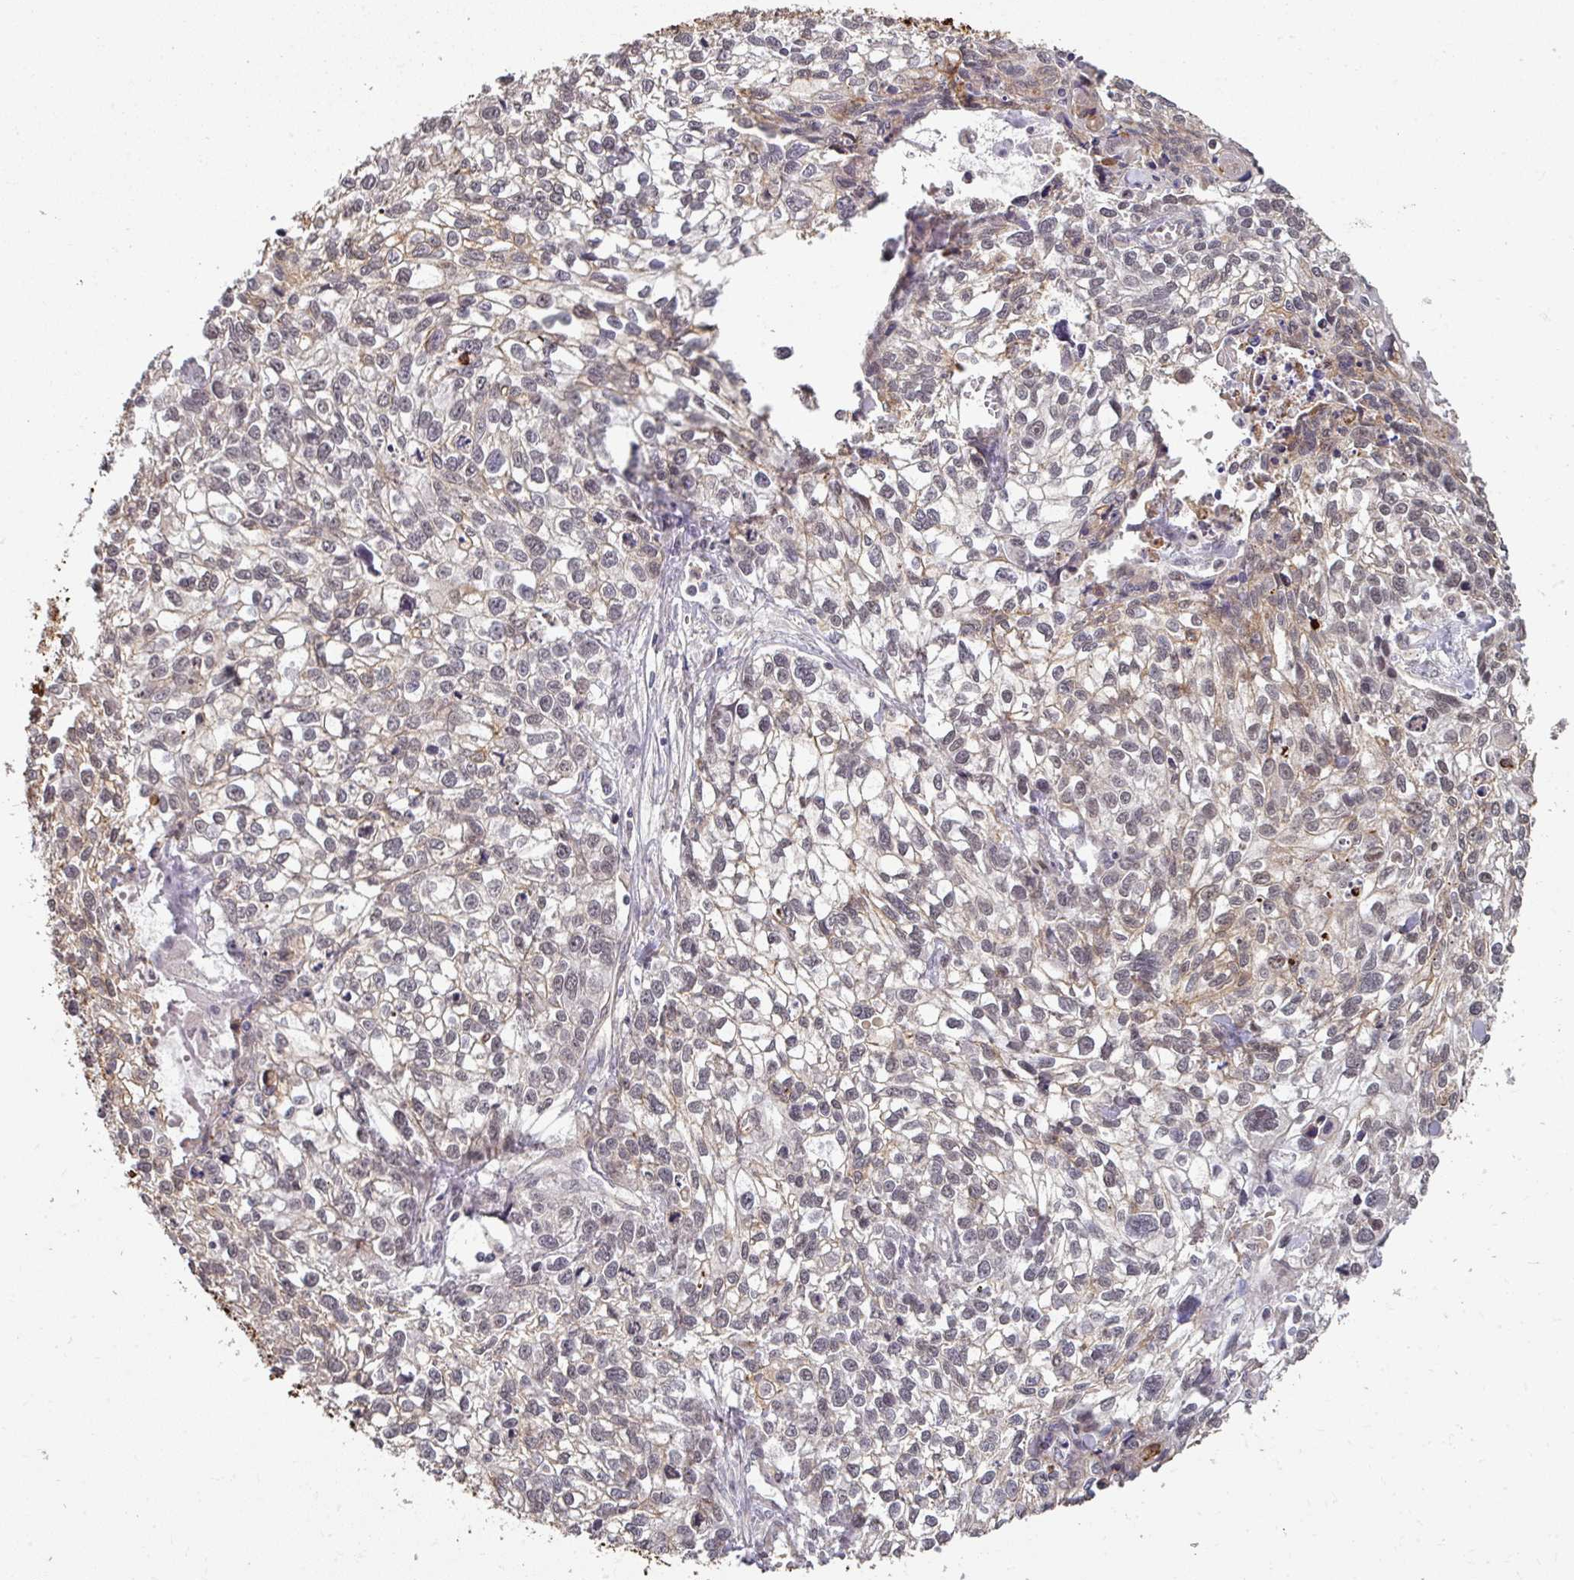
{"staining": {"intensity": "weak", "quantity": "<25%", "location": "cytoplasmic/membranous,nuclear"}, "tissue": "lung cancer", "cell_type": "Tumor cells", "image_type": "cancer", "snomed": [{"axis": "morphology", "description": "Squamous cell carcinoma, NOS"}, {"axis": "topography", "description": "Lung"}], "caption": "This is an immunohistochemistry (IHC) photomicrograph of lung cancer. There is no staining in tumor cells.", "gene": "GTF2H3", "patient": {"sex": "male", "age": 74}}